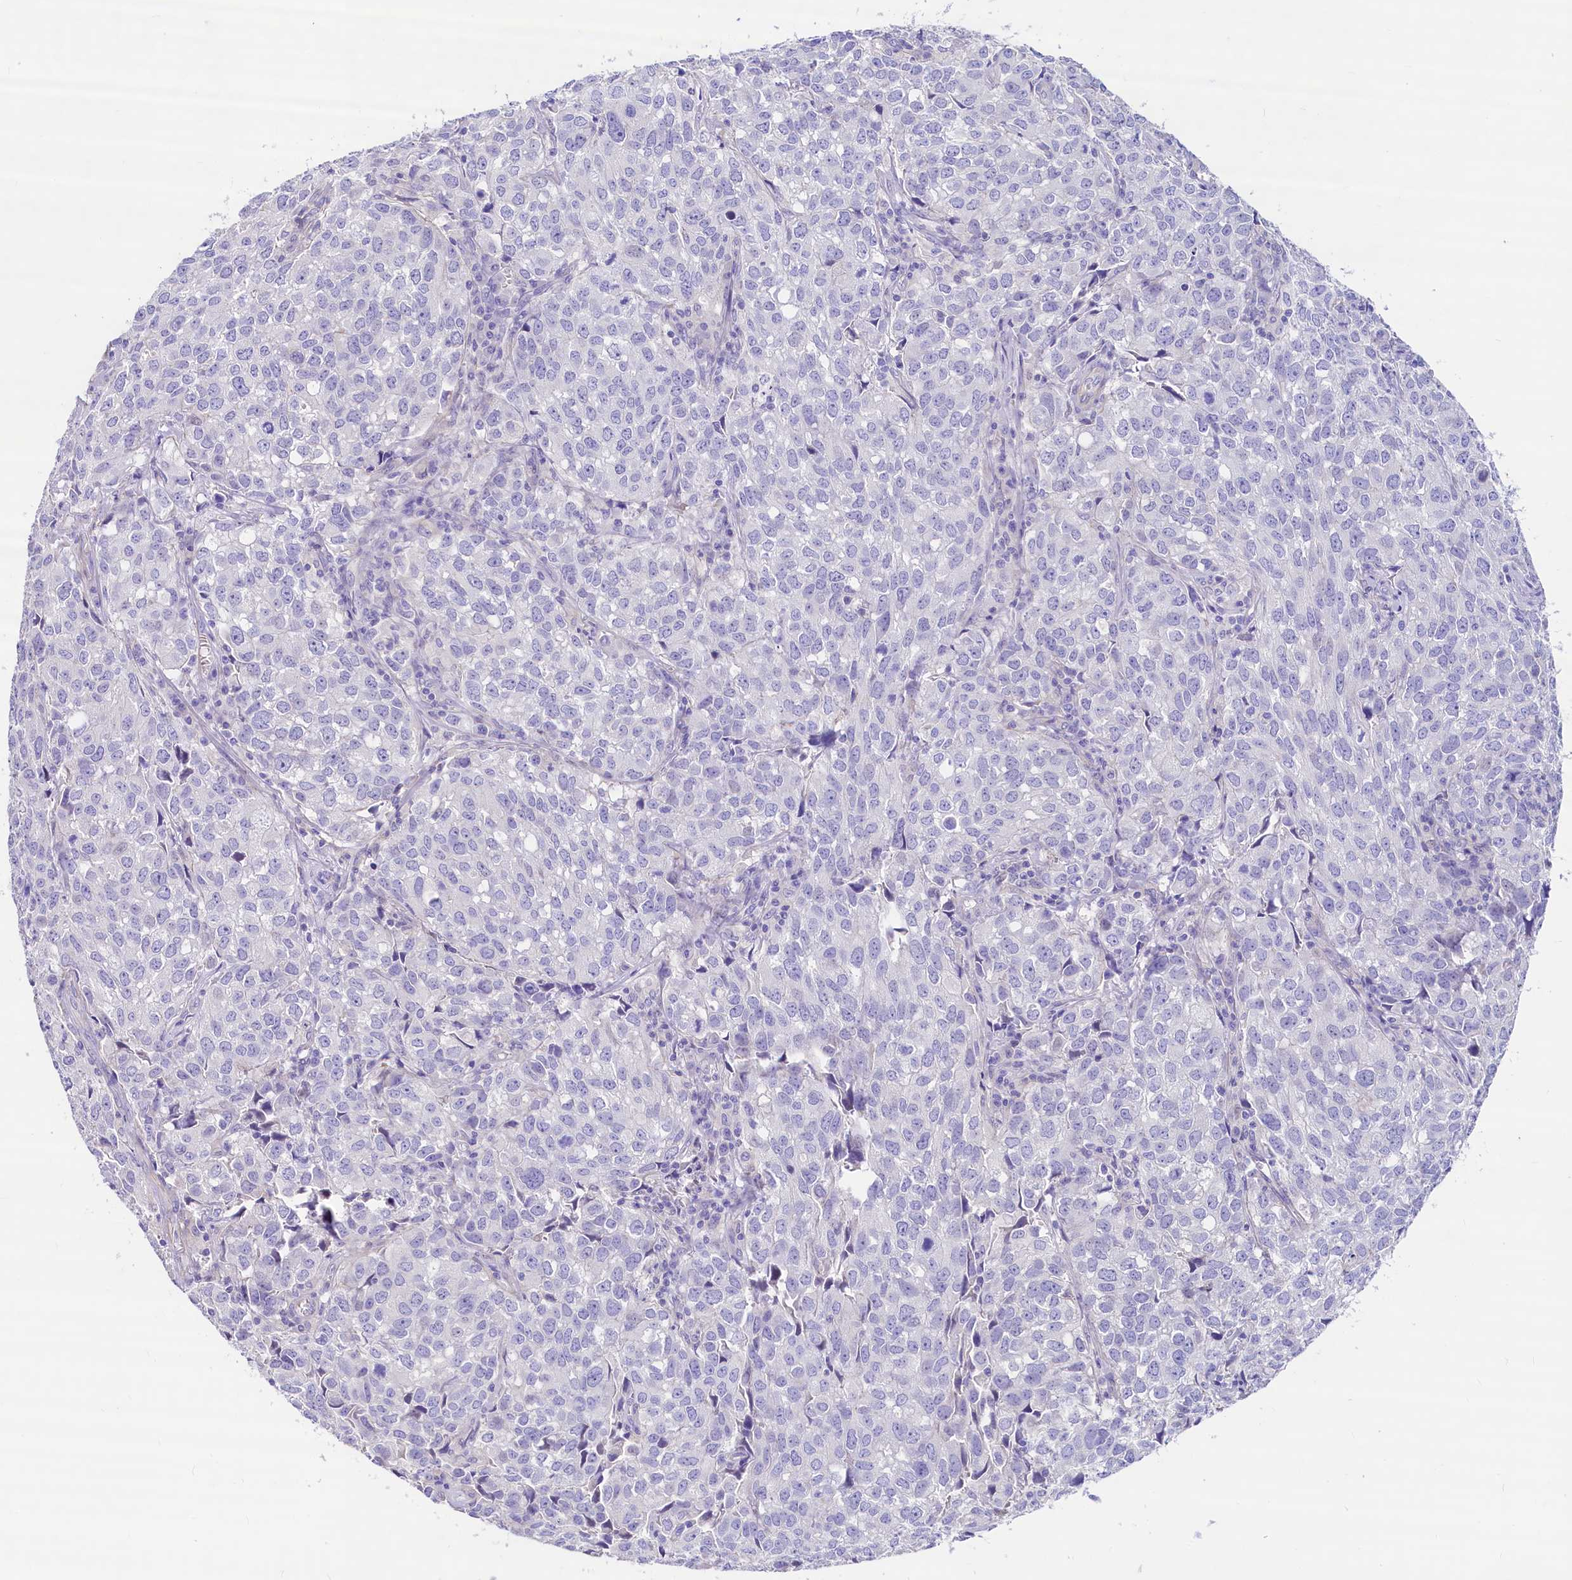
{"staining": {"intensity": "negative", "quantity": "none", "location": "none"}, "tissue": "urothelial cancer", "cell_type": "Tumor cells", "image_type": "cancer", "snomed": [{"axis": "morphology", "description": "Urothelial carcinoma, High grade"}, {"axis": "topography", "description": "Urinary bladder"}], "caption": "Immunohistochemistry of urothelial cancer reveals no expression in tumor cells.", "gene": "RBP3", "patient": {"sex": "female", "age": 75}}